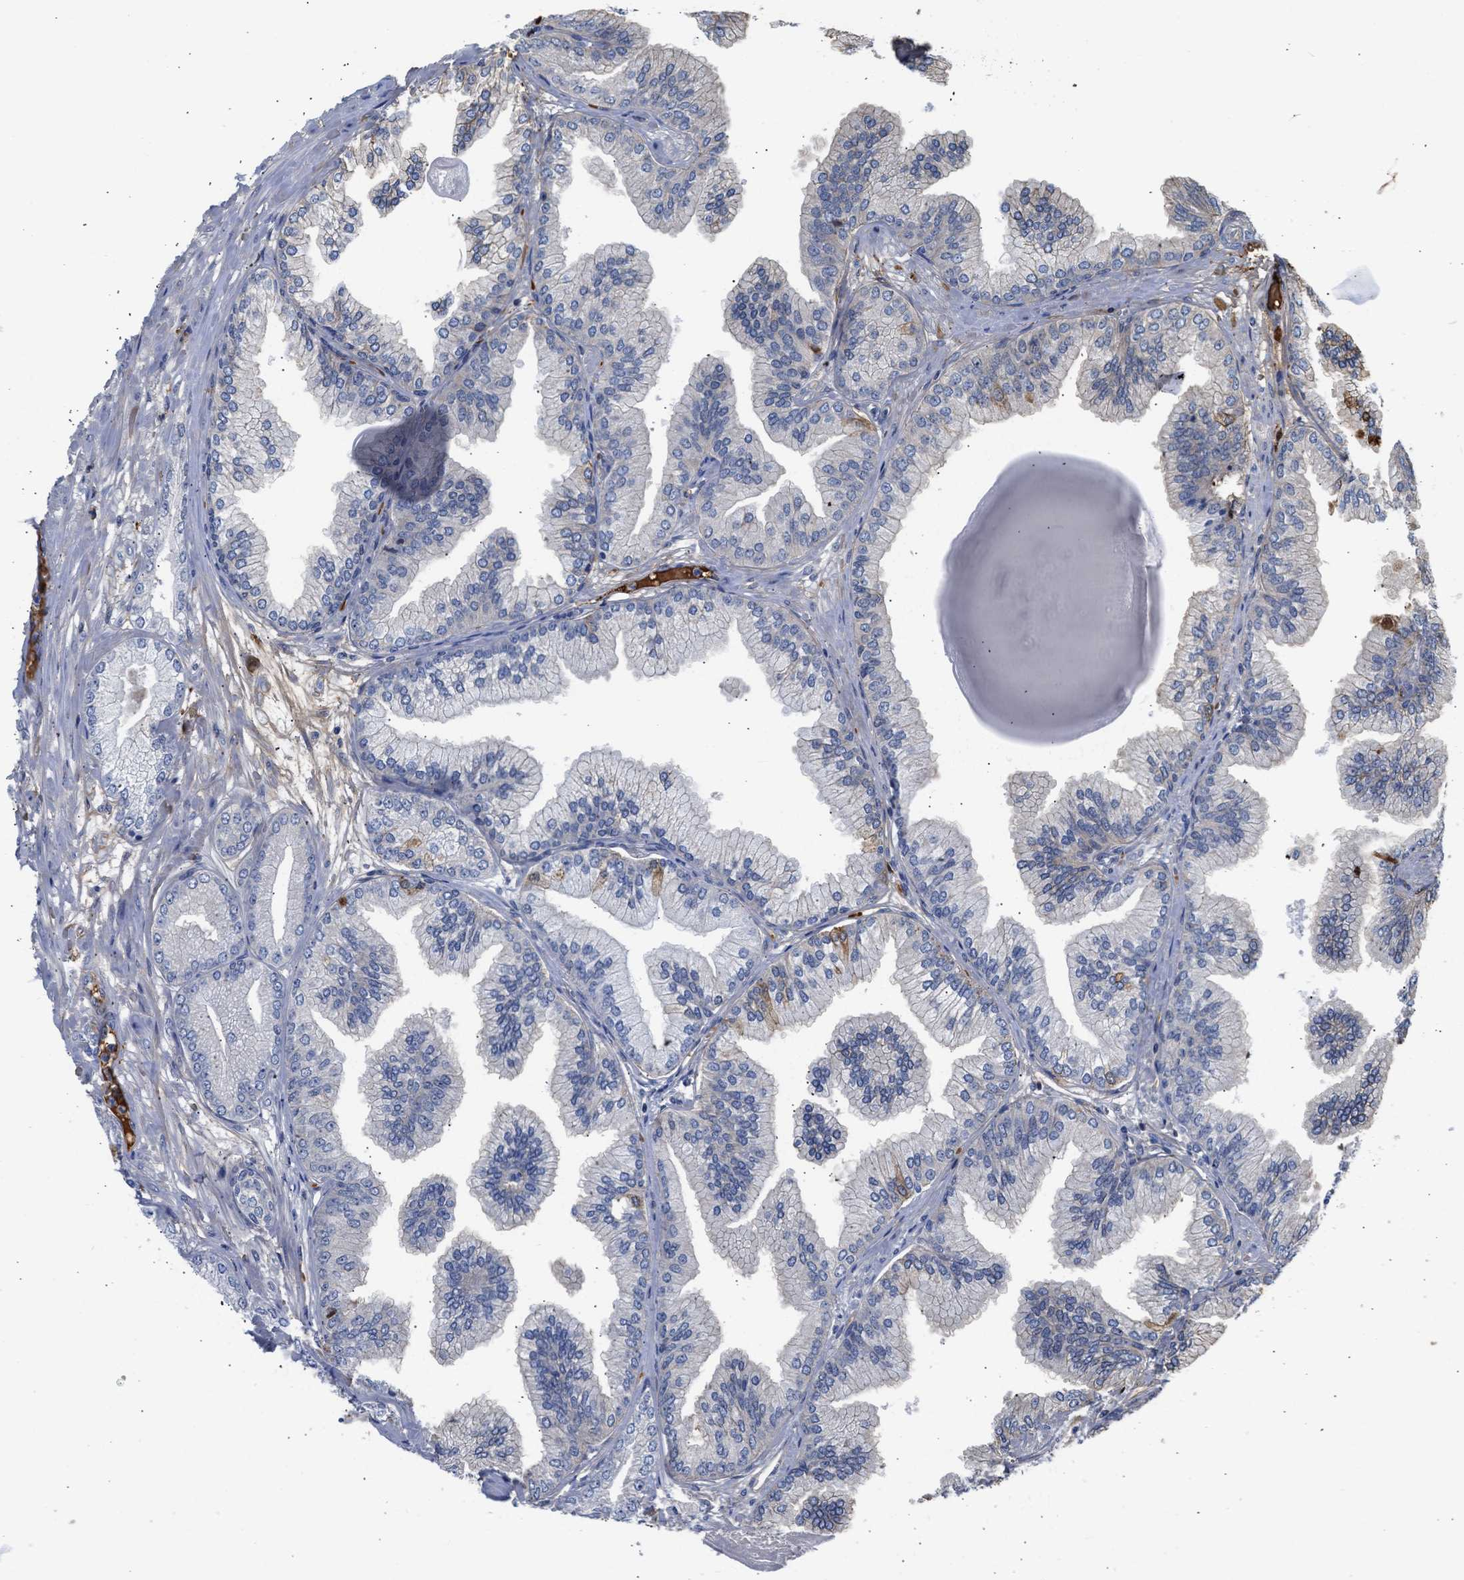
{"staining": {"intensity": "negative", "quantity": "none", "location": "none"}, "tissue": "prostate cancer", "cell_type": "Tumor cells", "image_type": "cancer", "snomed": [{"axis": "morphology", "description": "Adenocarcinoma, Low grade"}, {"axis": "topography", "description": "Prostate"}], "caption": "Immunohistochemical staining of prostate adenocarcinoma (low-grade) exhibits no significant positivity in tumor cells.", "gene": "MAS1L", "patient": {"sex": "male", "age": 52}}